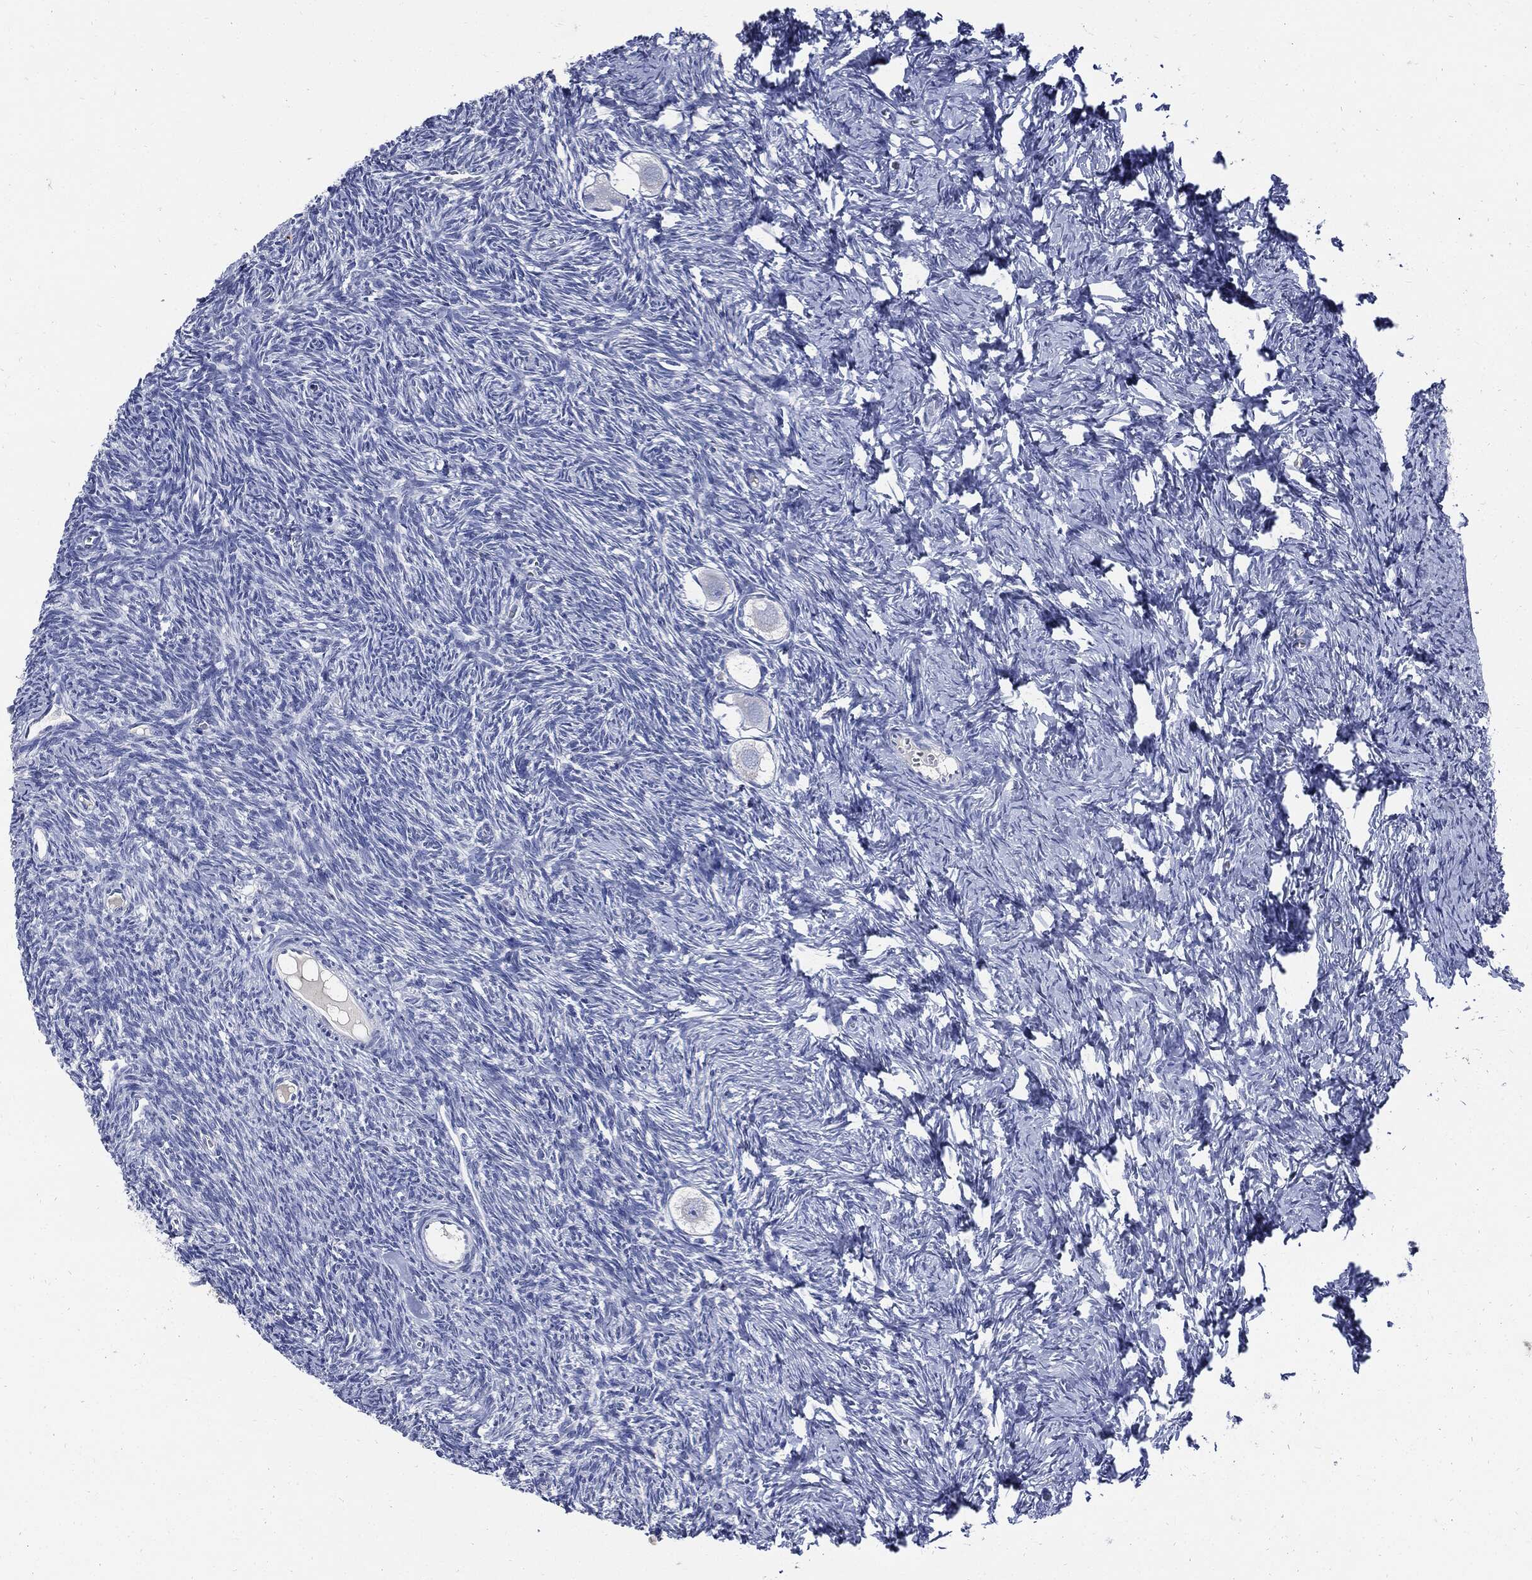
{"staining": {"intensity": "negative", "quantity": "none", "location": "none"}, "tissue": "ovary", "cell_type": "Follicle cells", "image_type": "normal", "snomed": [{"axis": "morphology", "description": "Normal tissue, NOS"}, {"axis": "topography", "description": "Ovary"}], "caption": "Follicle cells are negative for brown protein staining in normal ovary. The staining was performed using DAB to visualize the protein expression in brown, while the nuclei were stained in blue with hematoxylin (Magnification: 20x).", "gene": "CPE", "patient": {"sex": "female", "age": 27}}